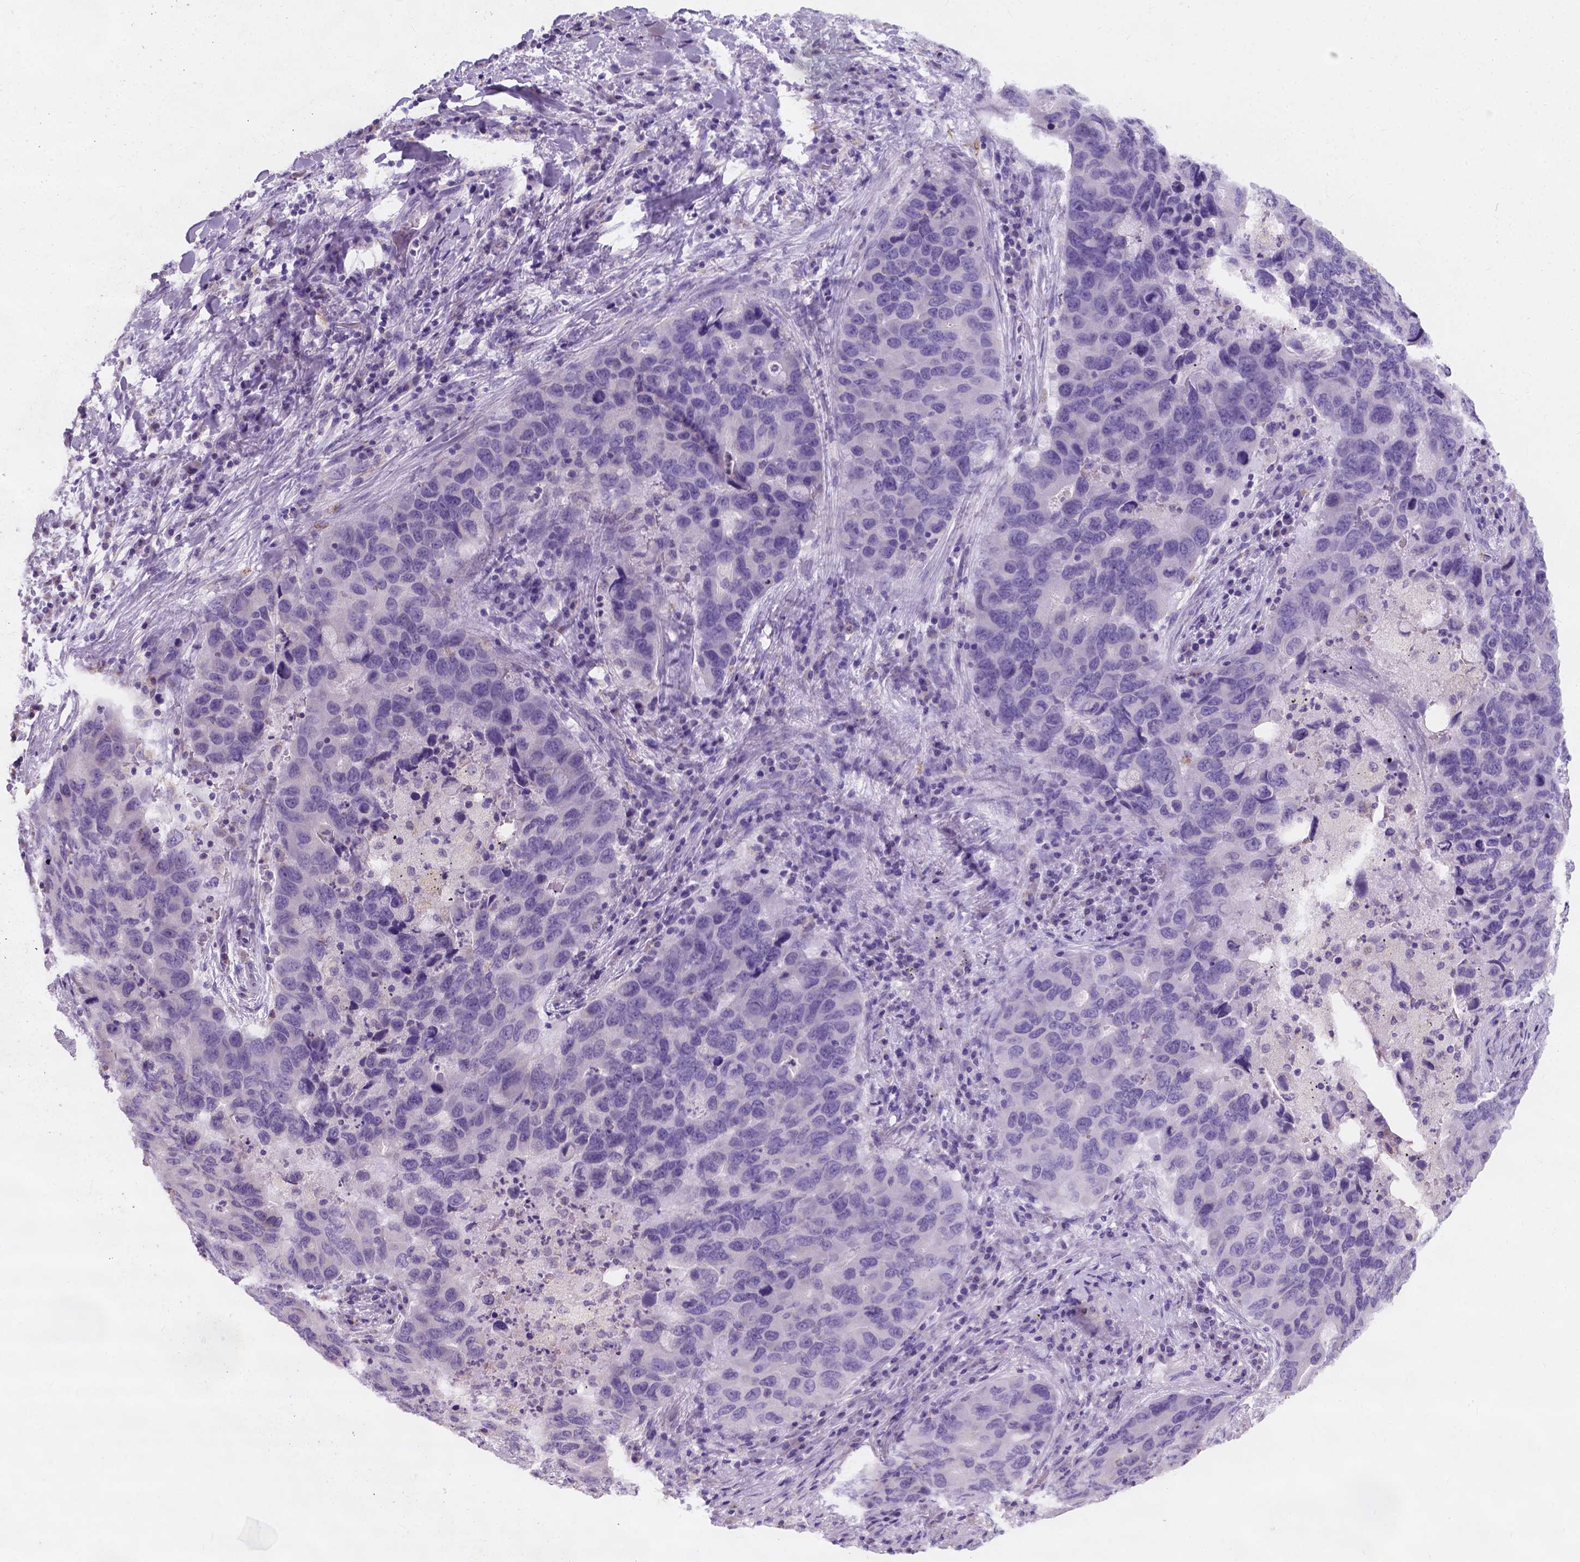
{"staining": {"intensity": "negative", "quantity": "none", "location": "none"}, "tissue": "lung cancer", "cell_type": "Tumor cells", "image_type": "cancer", "snomed": [{"axis": "morphology", "description": "Adenocarcinoma, NOS"}, {"axis": "morphology", "description": "Adenocarcinoma, metastatic, NOS"}, {"axis": "topography", "description": "Lymph node"}, {"axis": "topography", "description": "Lung"}], "caption": "The image exhibits no staining of tumor cells in metastatic adenocarcinoma (lung). (DAB (3,3'-diaminobenzidine) IHC with hematoxylin counter stain).", "gene": "CHODL", "patient": {"sex": "female", "age": 54}}